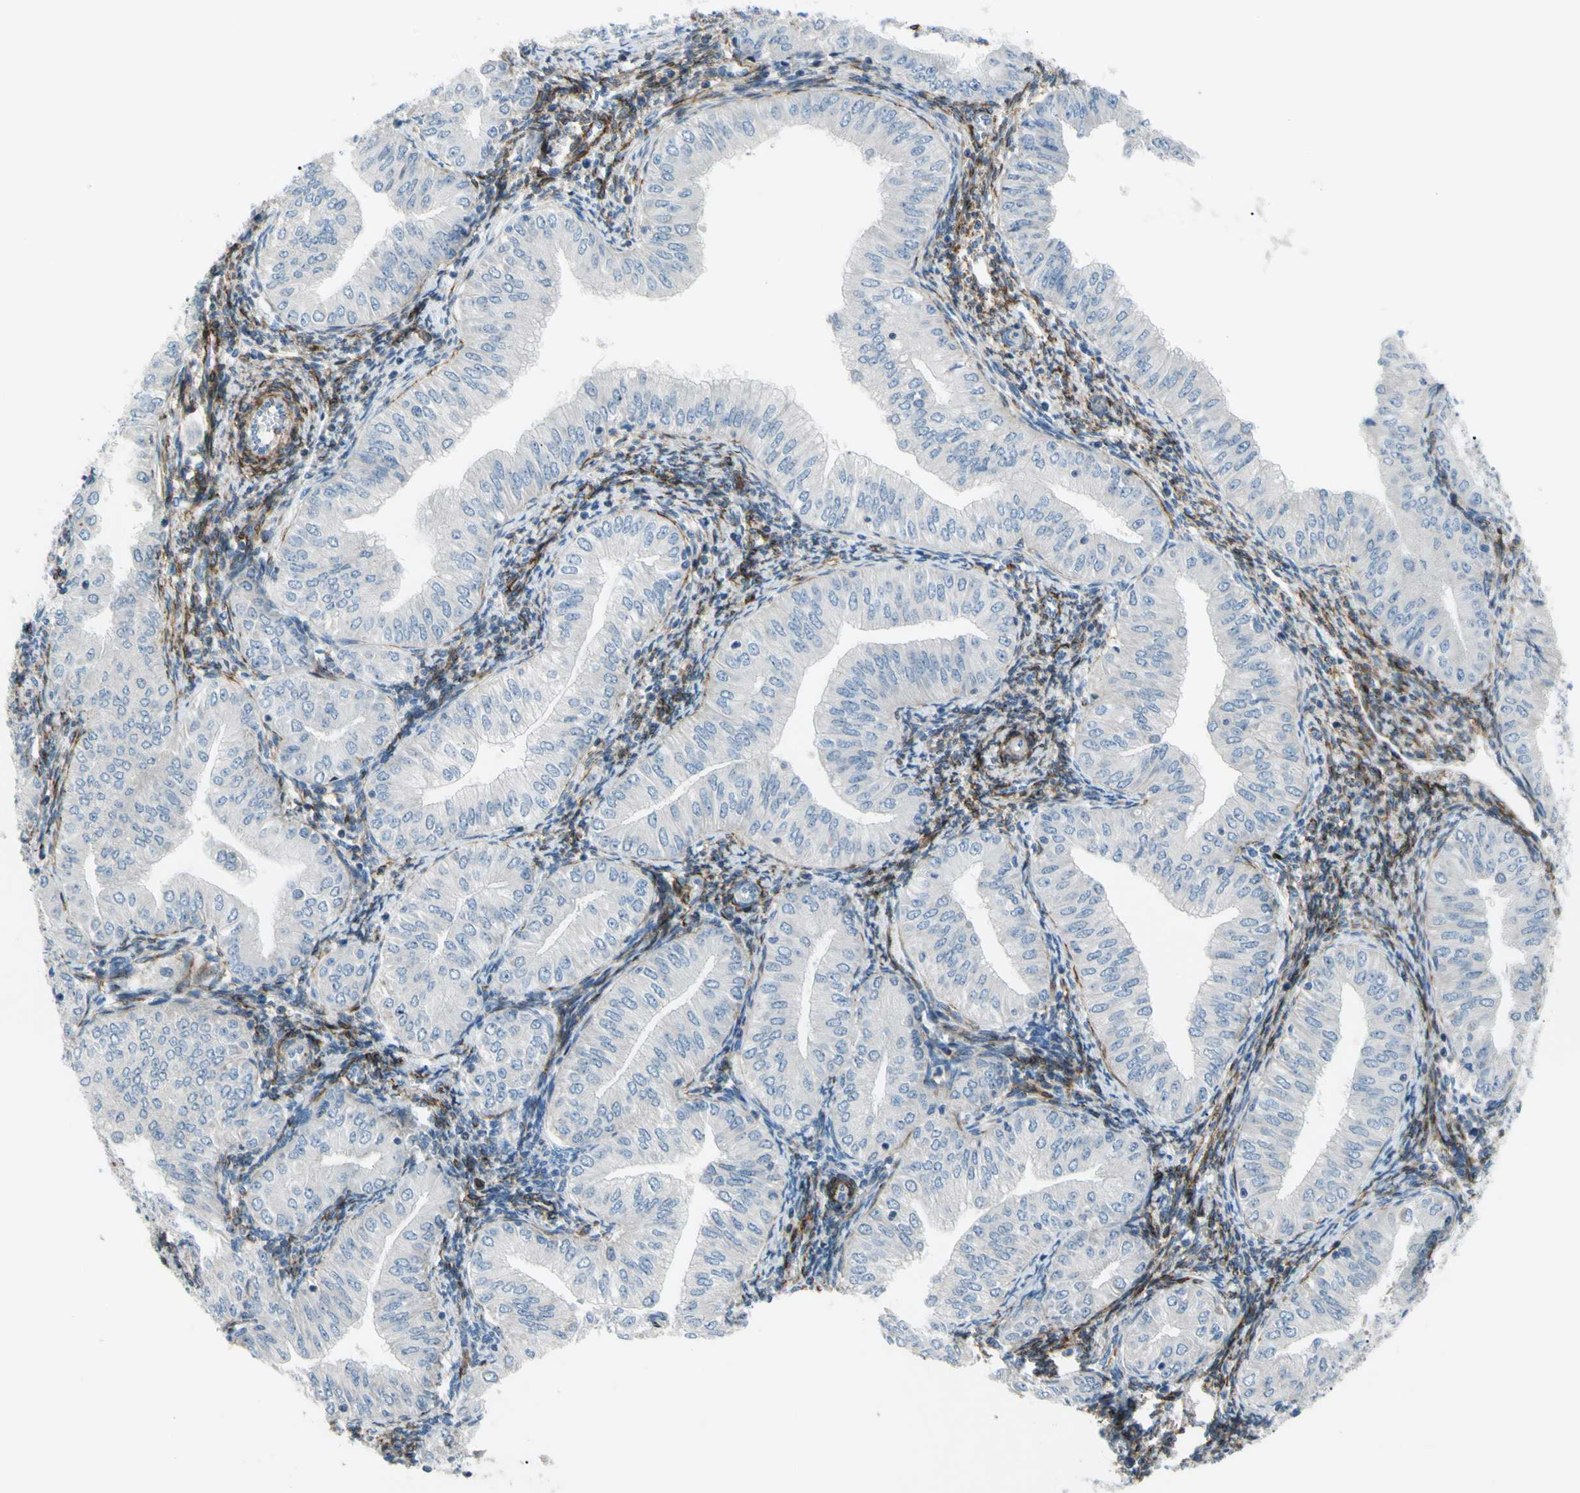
{"staining": {"intensity": "negative", "quantity": "none", "location": "none"}, "tissue": "endometrial cancer", "cell_type": "Tumor cells", "image_type": "cancer", "snomed": [{"axis": "morphology", "description": "Normal tissue, NOS"}, {"axis": "morphology", "description": "Adenocarcinoma, NOS"}, {"axis": "topography", "description": "Endometrium"}], "caption": "DAB (3,3'-diaminobenzidine) immunohistochemical staining of human adenocarcinoma (endometrial) demonstrates no significant positivity in tumor cells.", "gene": "PRRG2", "patient": {"sex": "female", "age": 53}}